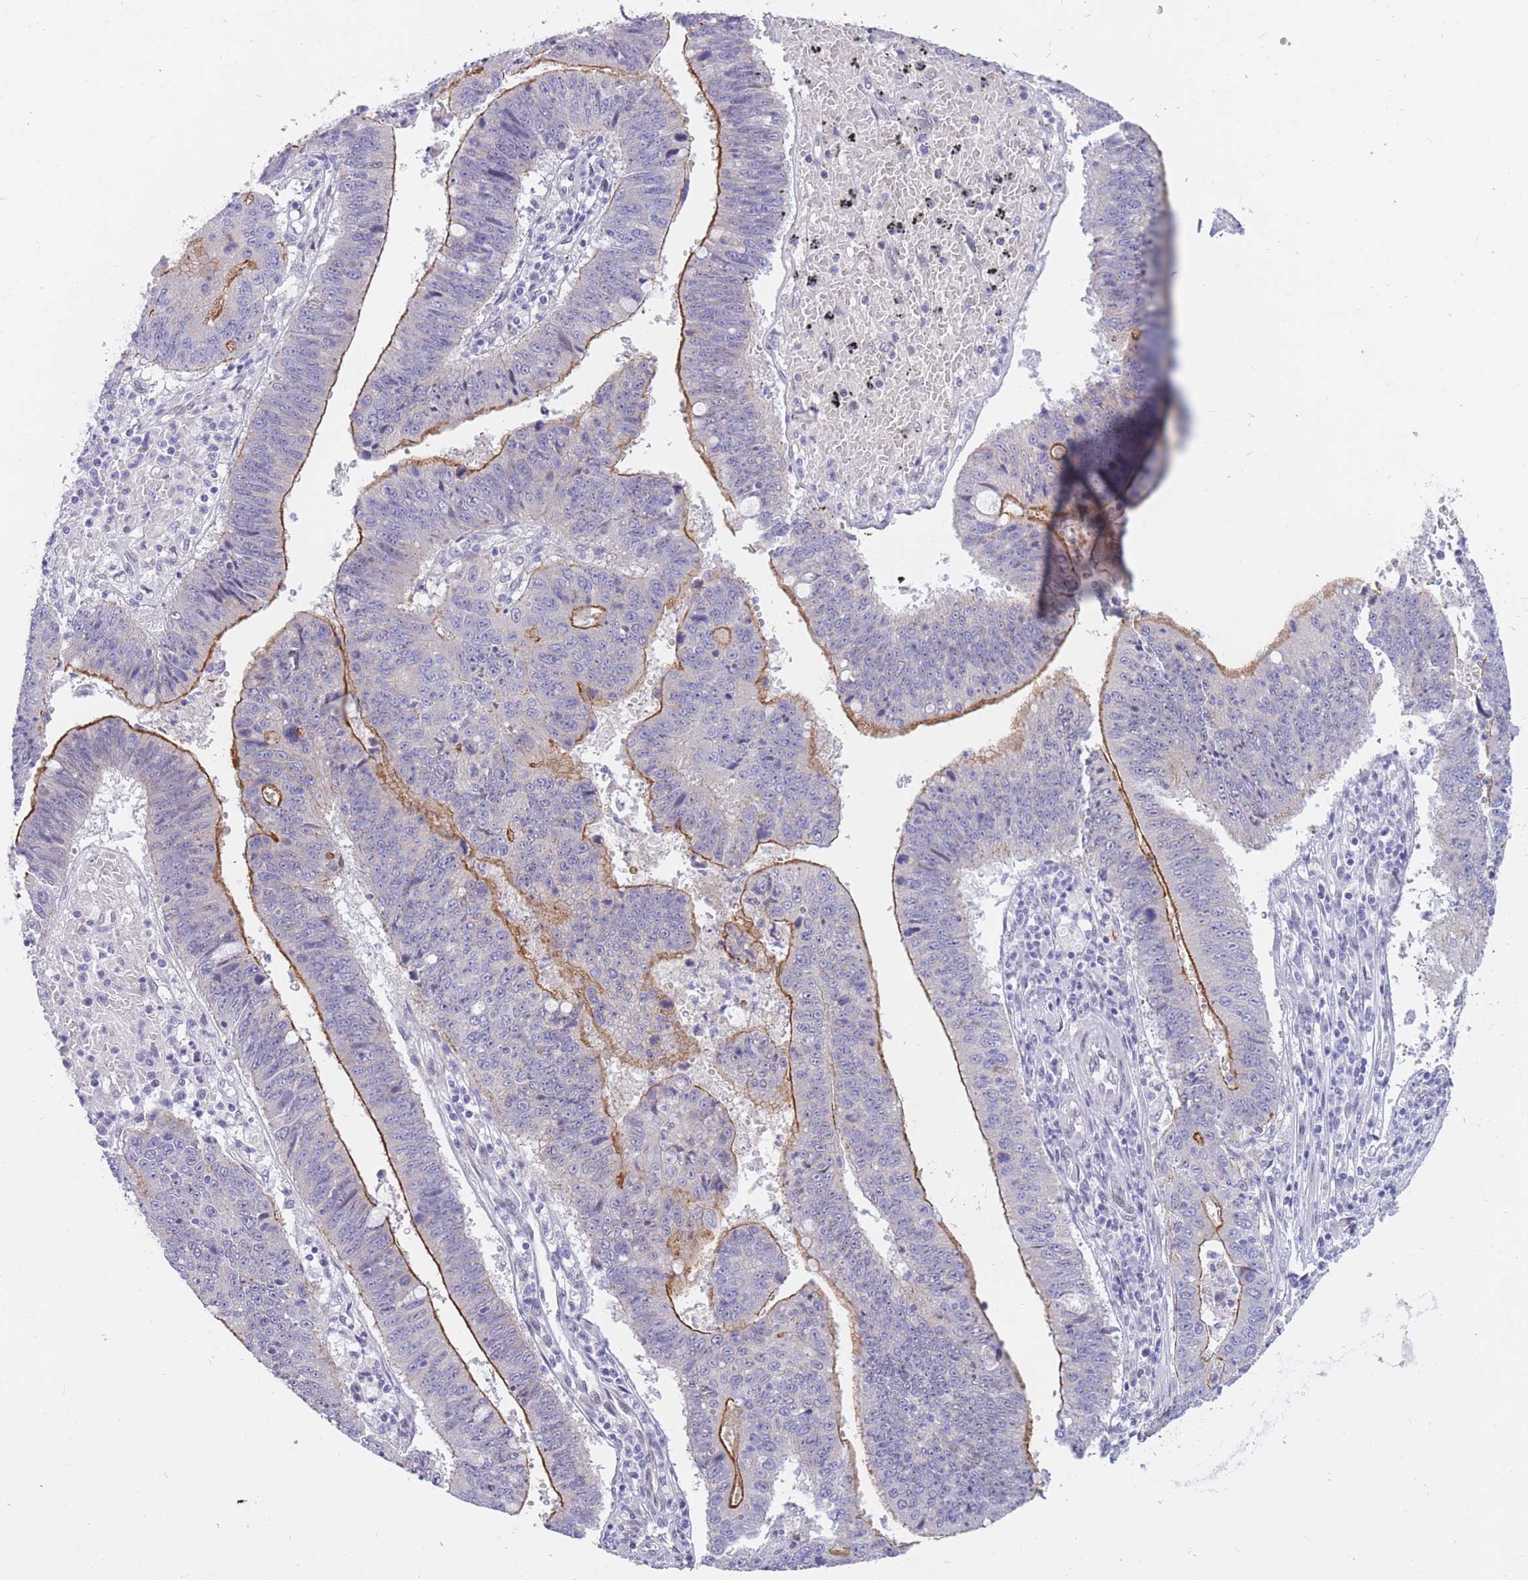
{"staining": {"intensity": "moderate", "quantity": "25%-75%", "location": "cytoplasmic/membranous"}, "tissue": "stomach cancer", "cell_type": "Tumor cells", "image_type": "cancer", "snomed": [{"axis": "morphology", "description": "Adenocarcinoma, NOS"}, {"axis": "topography", "description": "Stomach"}], "caption": "Adenocarcinoma (stomach) stained with IHC demonstrates moderate cytoplasmic/membranous expression in approximately 25%-75% of tumor cells.", "gene": "HOOK2", "patient": {"sex": "male", "age": 59}}